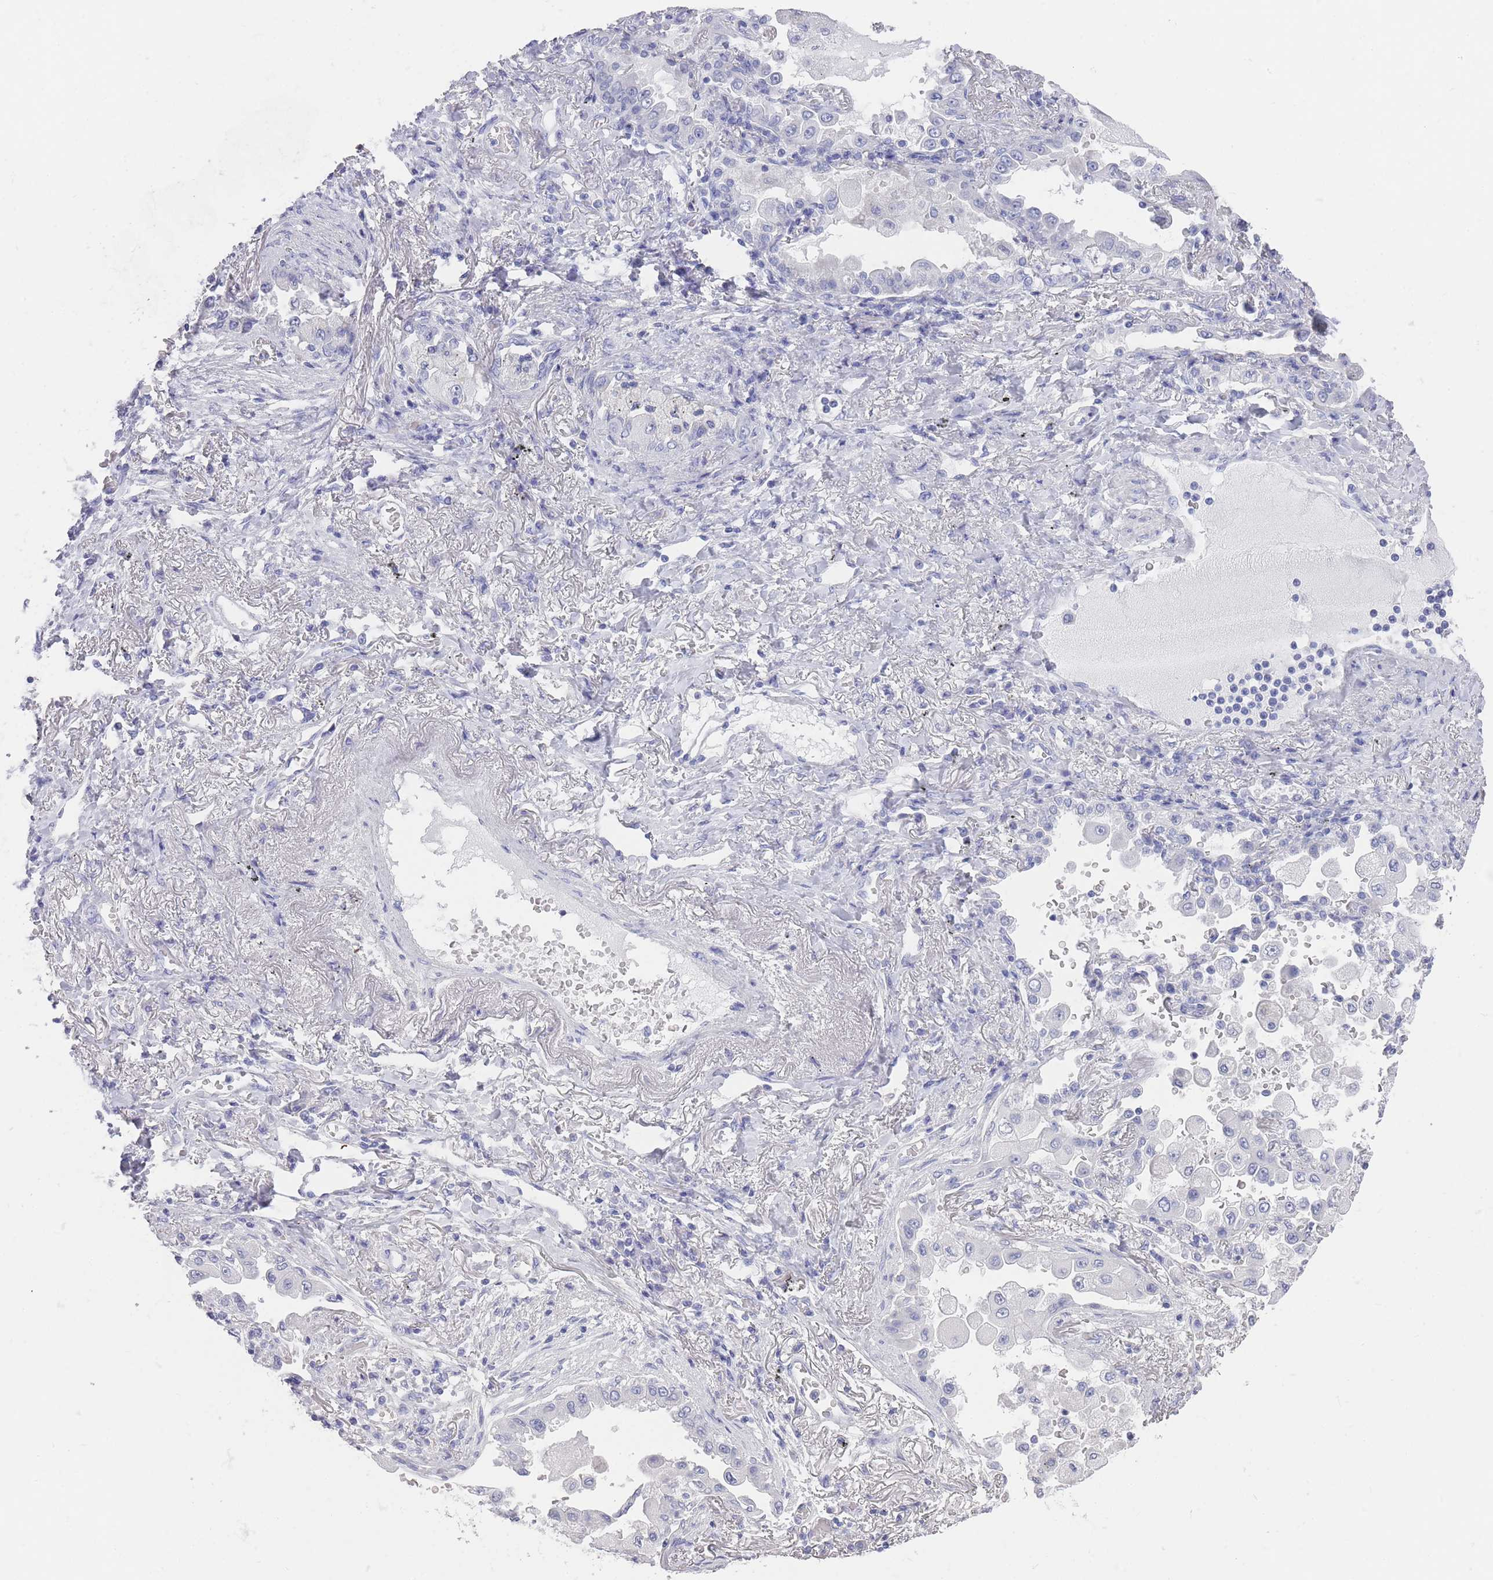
{"staining": {"intensity": "negative", "quantity": "none", "location": "none"}, "tissue": "lung cancer", "cell_type": "Tumor cells", "image_type": "cancer", "snomed": [{"axis": "morphology", "description": "Squamous cell carcinoma, NOS"}, {"axis": "topography", "description": "Lung"}], "caption": "IHC of human lung cancer exhibits no positivity in tumor cells. (Stains: DAB (3,3'-diaminobenzidine) IHC with hematoxylin counter stain, Microscopy: brightfield microscopy at high magnification).", "gene": "RAB2B", "patient": {"sex": "male", "age": 74}}